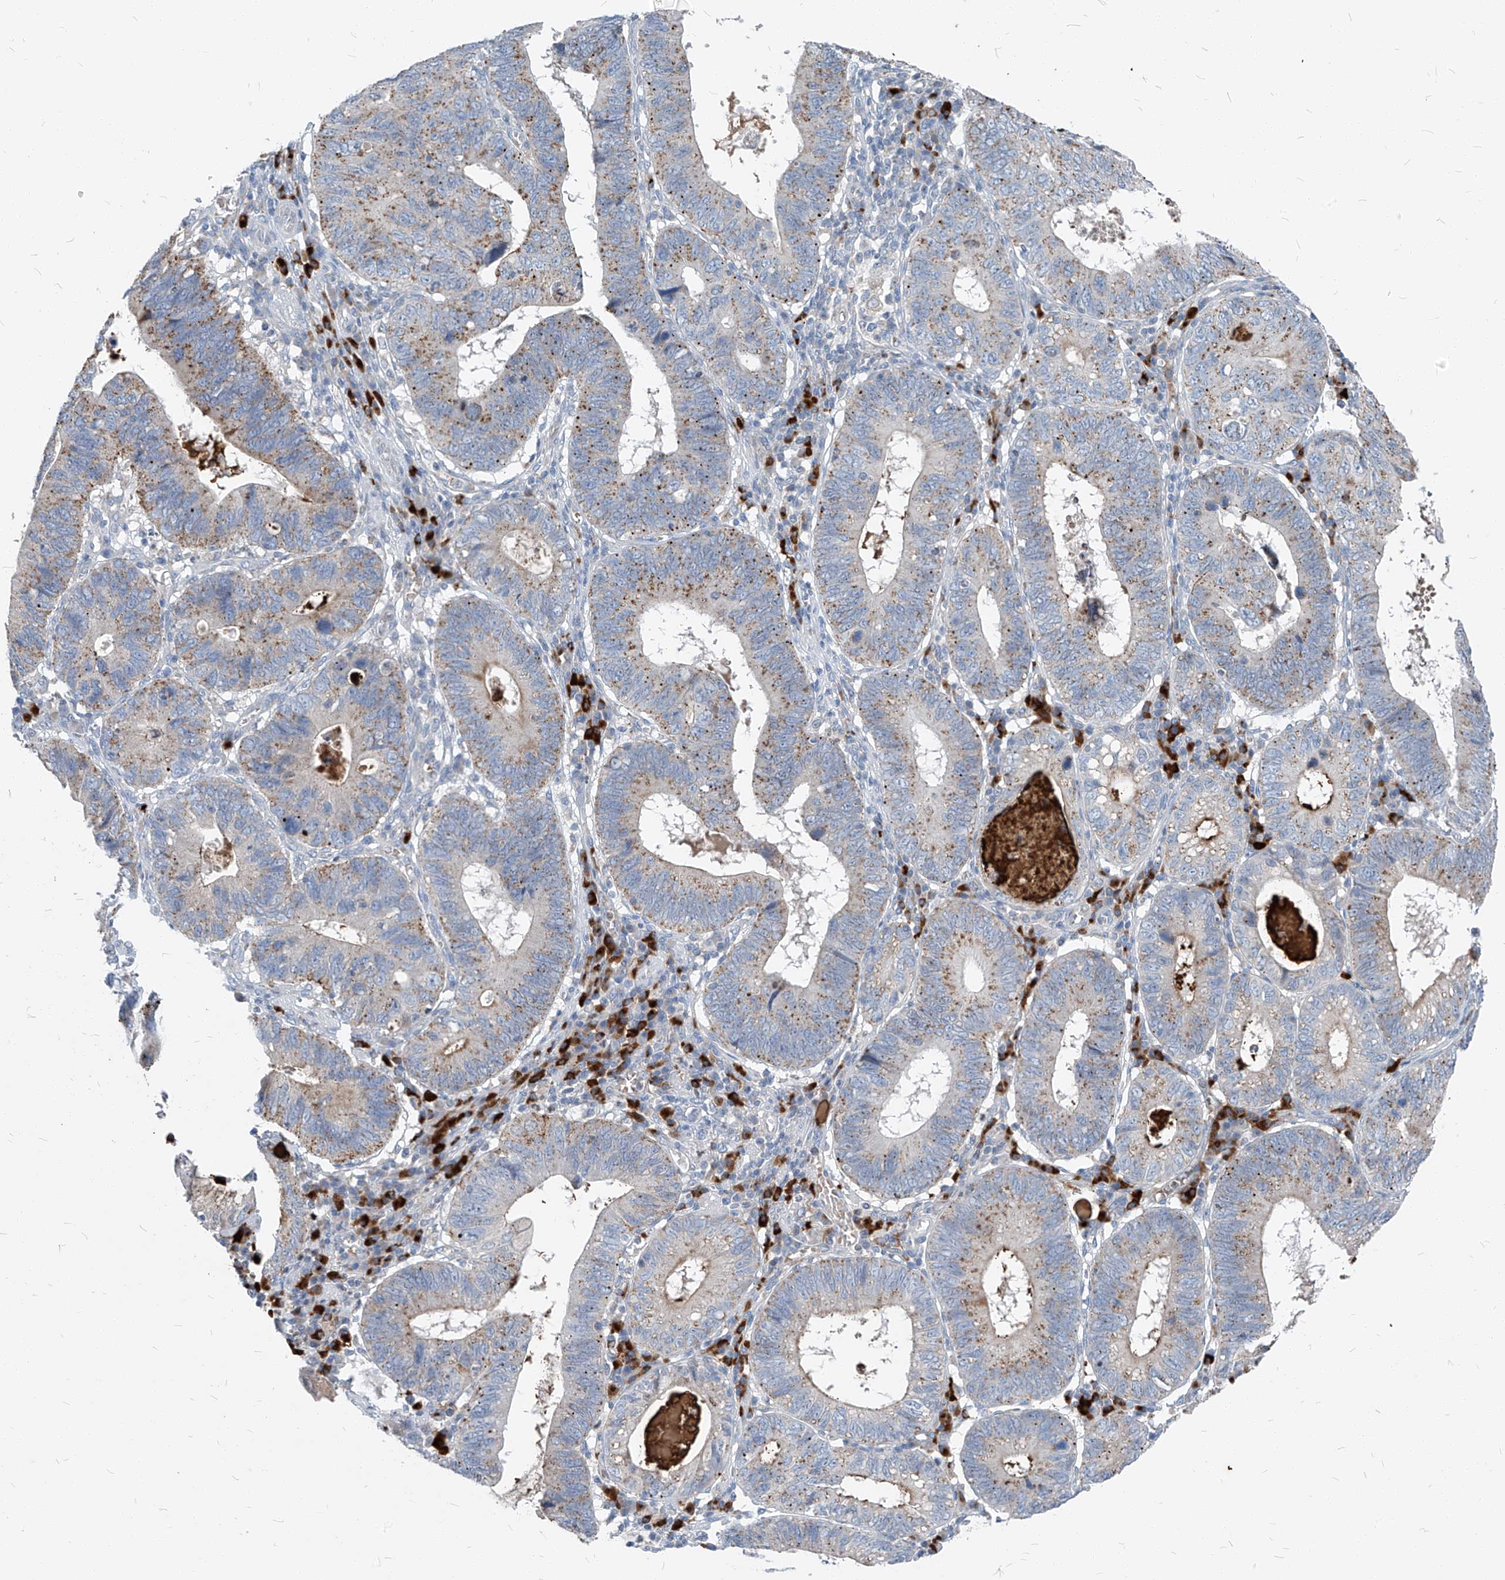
{"staining": {"intensity": "moderate", "quantity": "25%-75%", "location": "cytoplasmic/membranous"}, "tissue": "stomach cancer", "cell_type": "Tumor cells", "image_type": "cancer", "snomed": [{"axis": "morphology", "description": "Adenocarcinoma, NOS"}, {"axis": "topography", "description": "Stomach"}], "caption": "Brown immunohistochemical staining in human adenocarcinoma (stomach) shows moderate cytoplasmic/membranous expression in approximately 25%-75% of tumor cells. Nuclei are stained in blue.", "gene": "CHMP2B", "patient": {"sex": "male", "age": 59}}